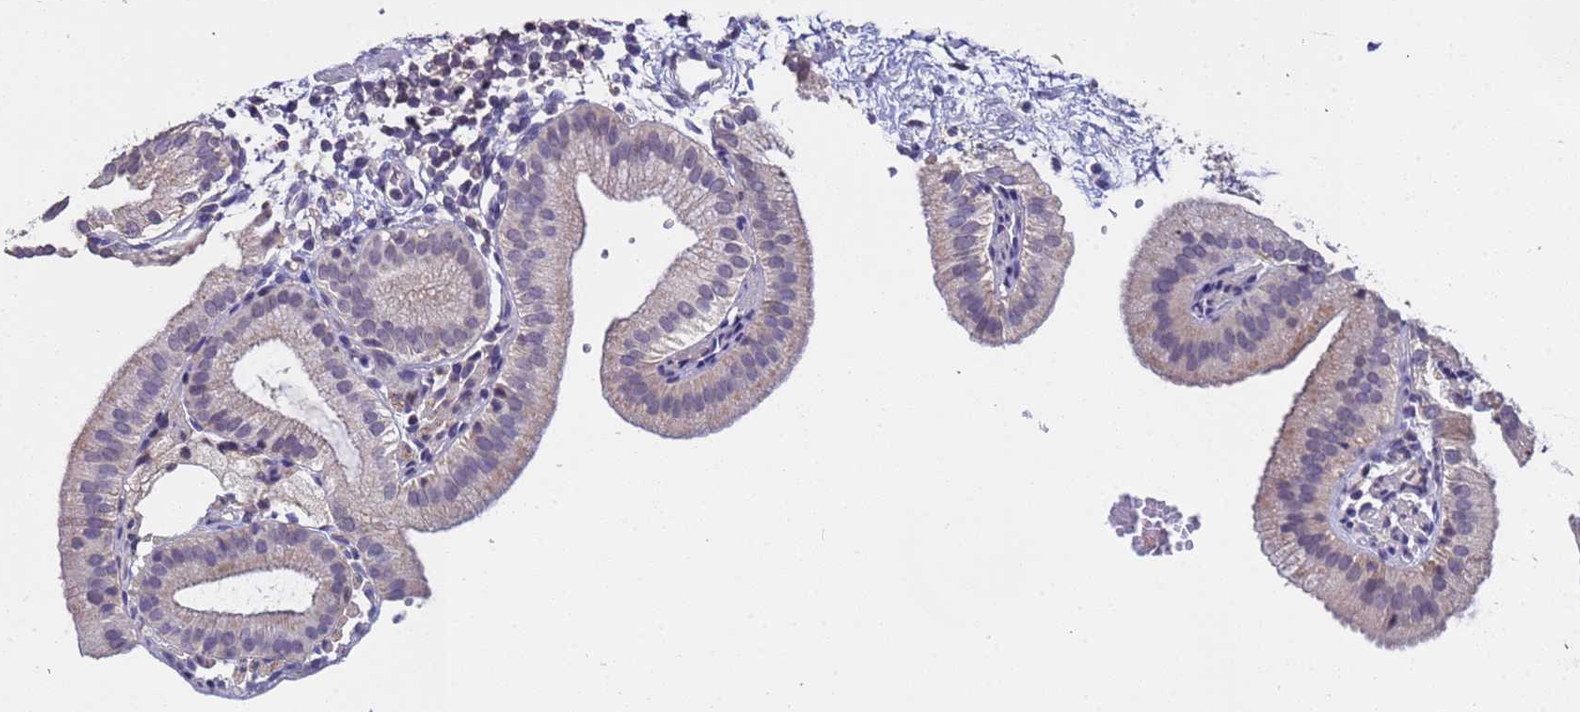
{"staining": {"intensity": "weak", "quantity": "25%-75%", "location": "nuclear"}, "tissue": "gallbladder", "cell_type": "Glandular cells", "image_type": "normal", "snomed": [{"axis": "morphology", "description": "Normal tissue, NOS"}, {"axis": "topography", "description": "Gallbladder"}], "caption": "Protein expression analysis of unremarkable human gallbladder reveals weak nuclear expression in approximately 25%-75% of glandular cells.", "gene": "ZNF248", "patient": {"sex": "male", "age": 55}}